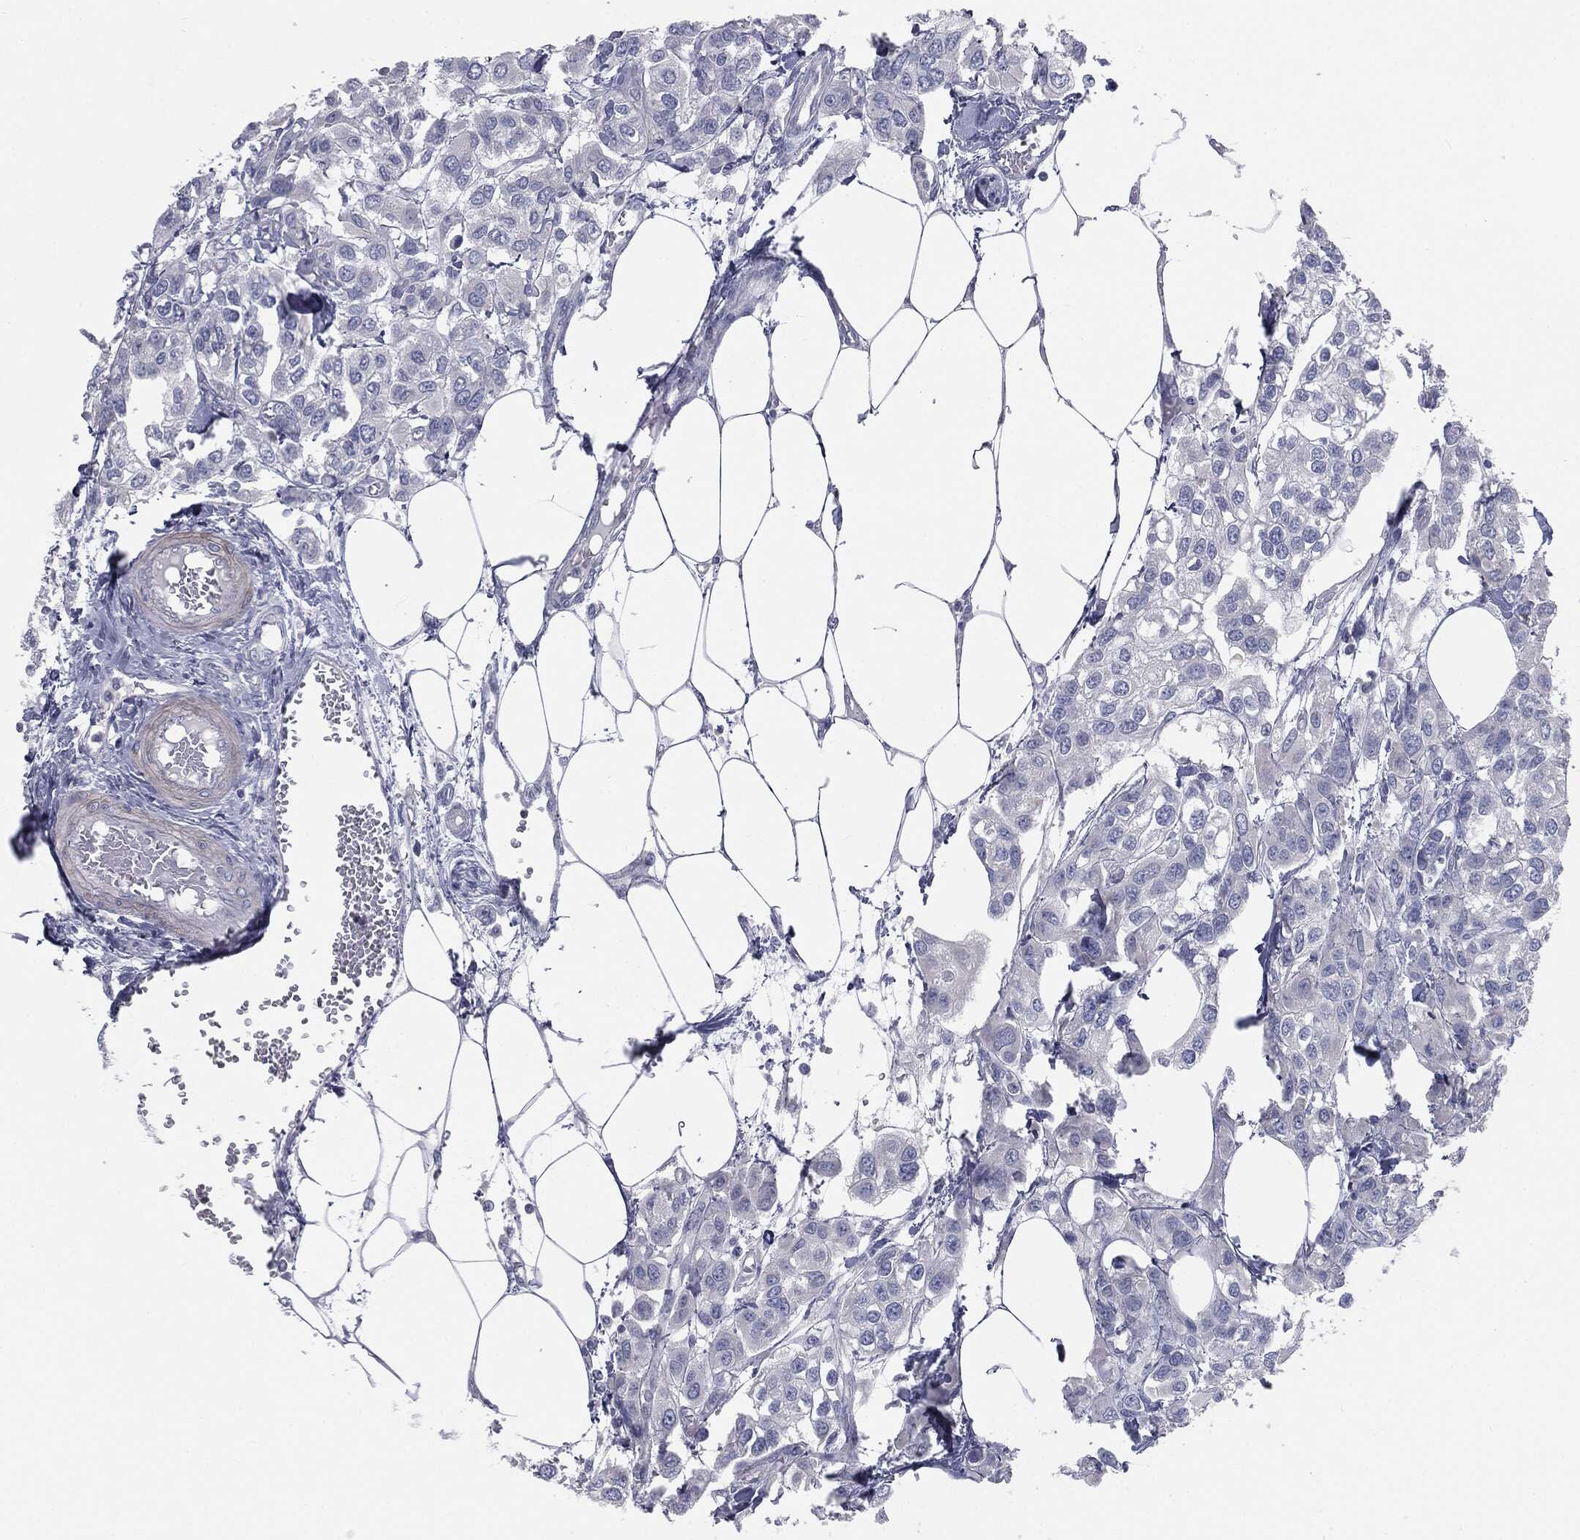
{"staining": {"intensity": "negative", "quantity": "none", "location": "none"}, "tissue": "urothelial cancer", "cell_type": "Tumor cells", "image_type": "cancer", "snomed": [{"axis": "morphology", "description": "Urothelial carcinoma, High grade"}, {"axis": "topography", "description": "Urinary bladder"}], "caption": "IHC photomicrograph of human urothelial carcinoma (high-grade) stained for a protein (brown), which displays no positivity in tumor cells. (DAB immunohistochemistry, high magnification).", "gene": "CAV3", "patient": {"sex": "male", "age": 67}}